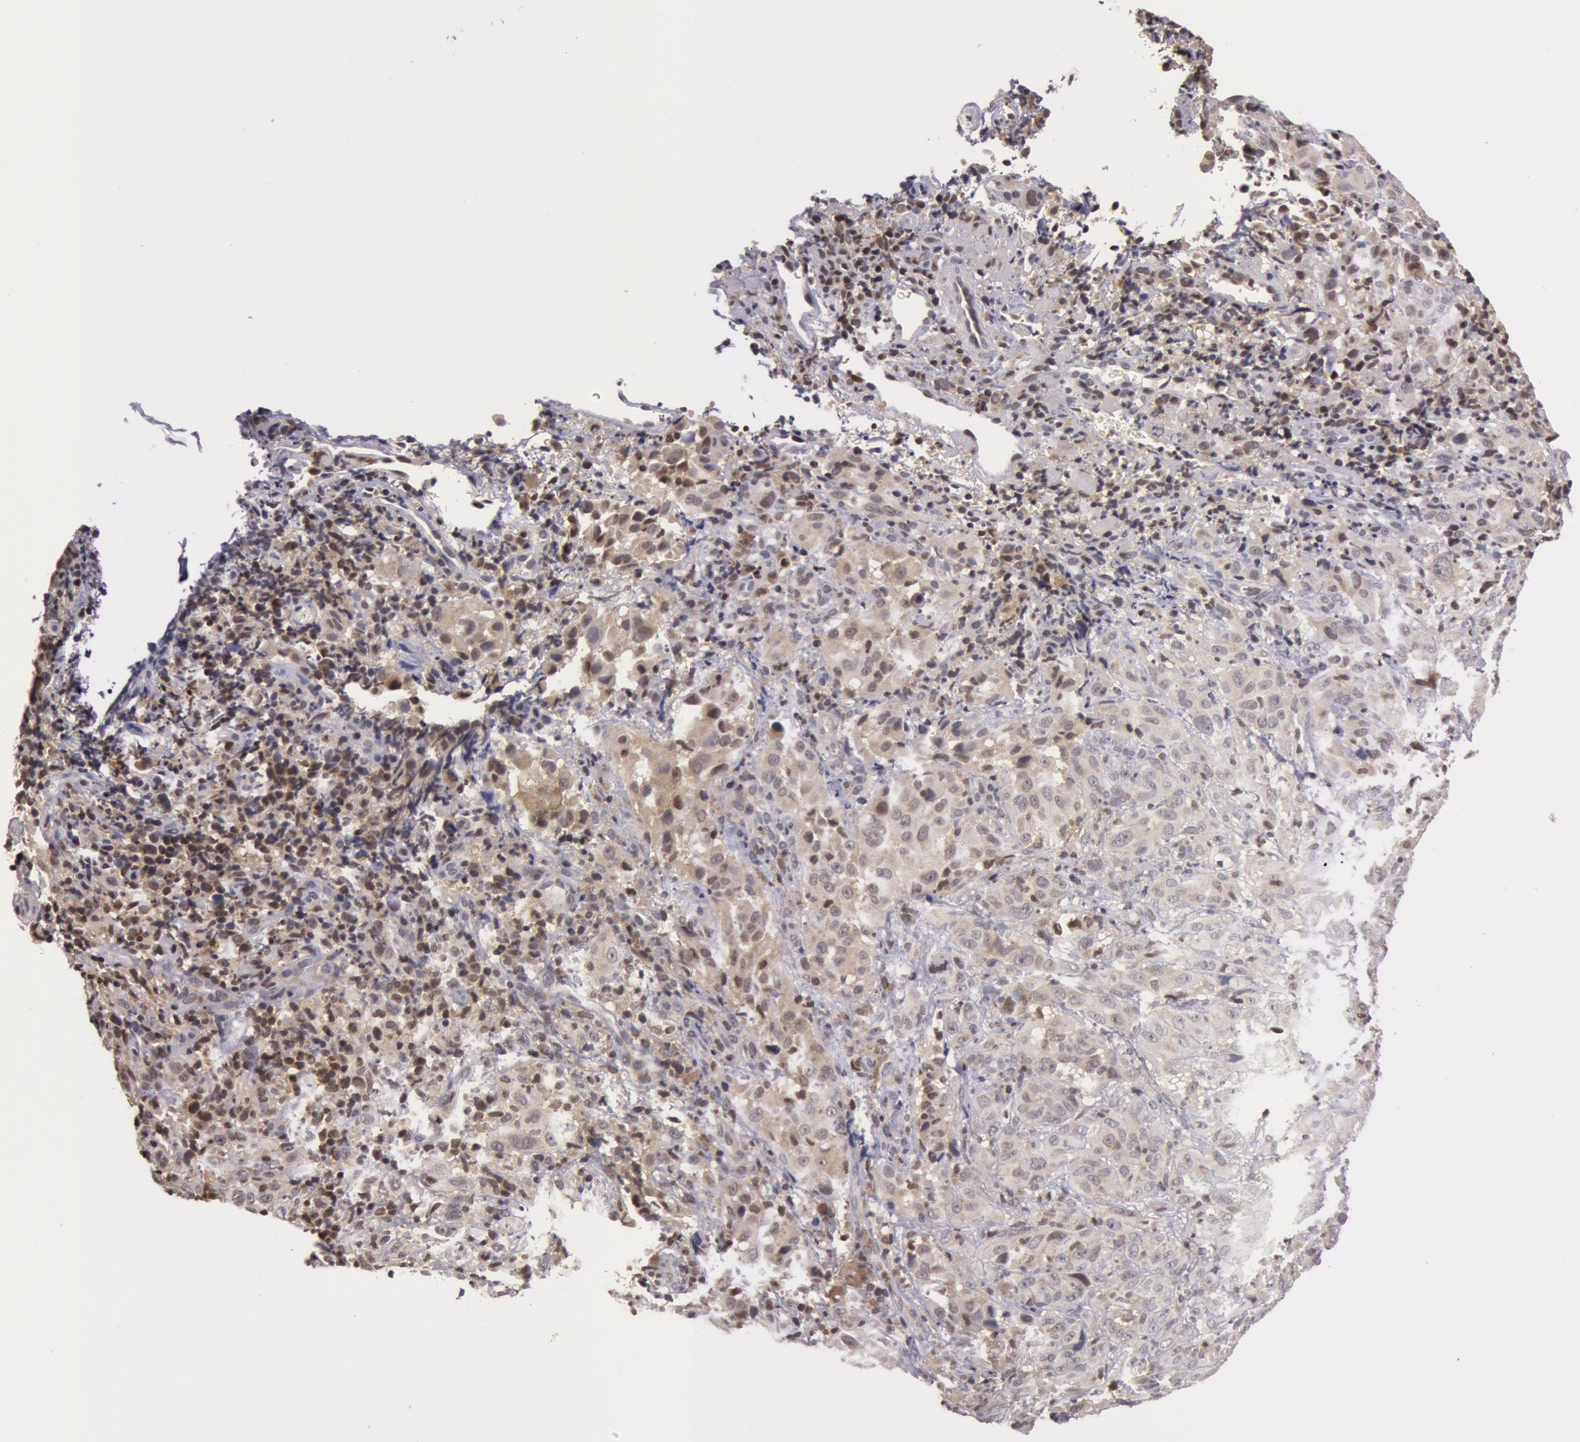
{"staining": {"intensity": "weak", "quantity": "<25%", "location": "nuclear"}, "tissue": "melanoma", "cell_type": "Tumor cells", "image_type": "cancer", "snomed": [{"axis": "morphology", "description": "Malignant melanoma, NOS"}, {"axis": "topography", "description": "Skin"}], "caption": "Protein analysis of malignant melanoma exhibits no significant positivity in tumor cells.", "gene": "ZNF350", "patient": {"sex": "male", "age": 75}}